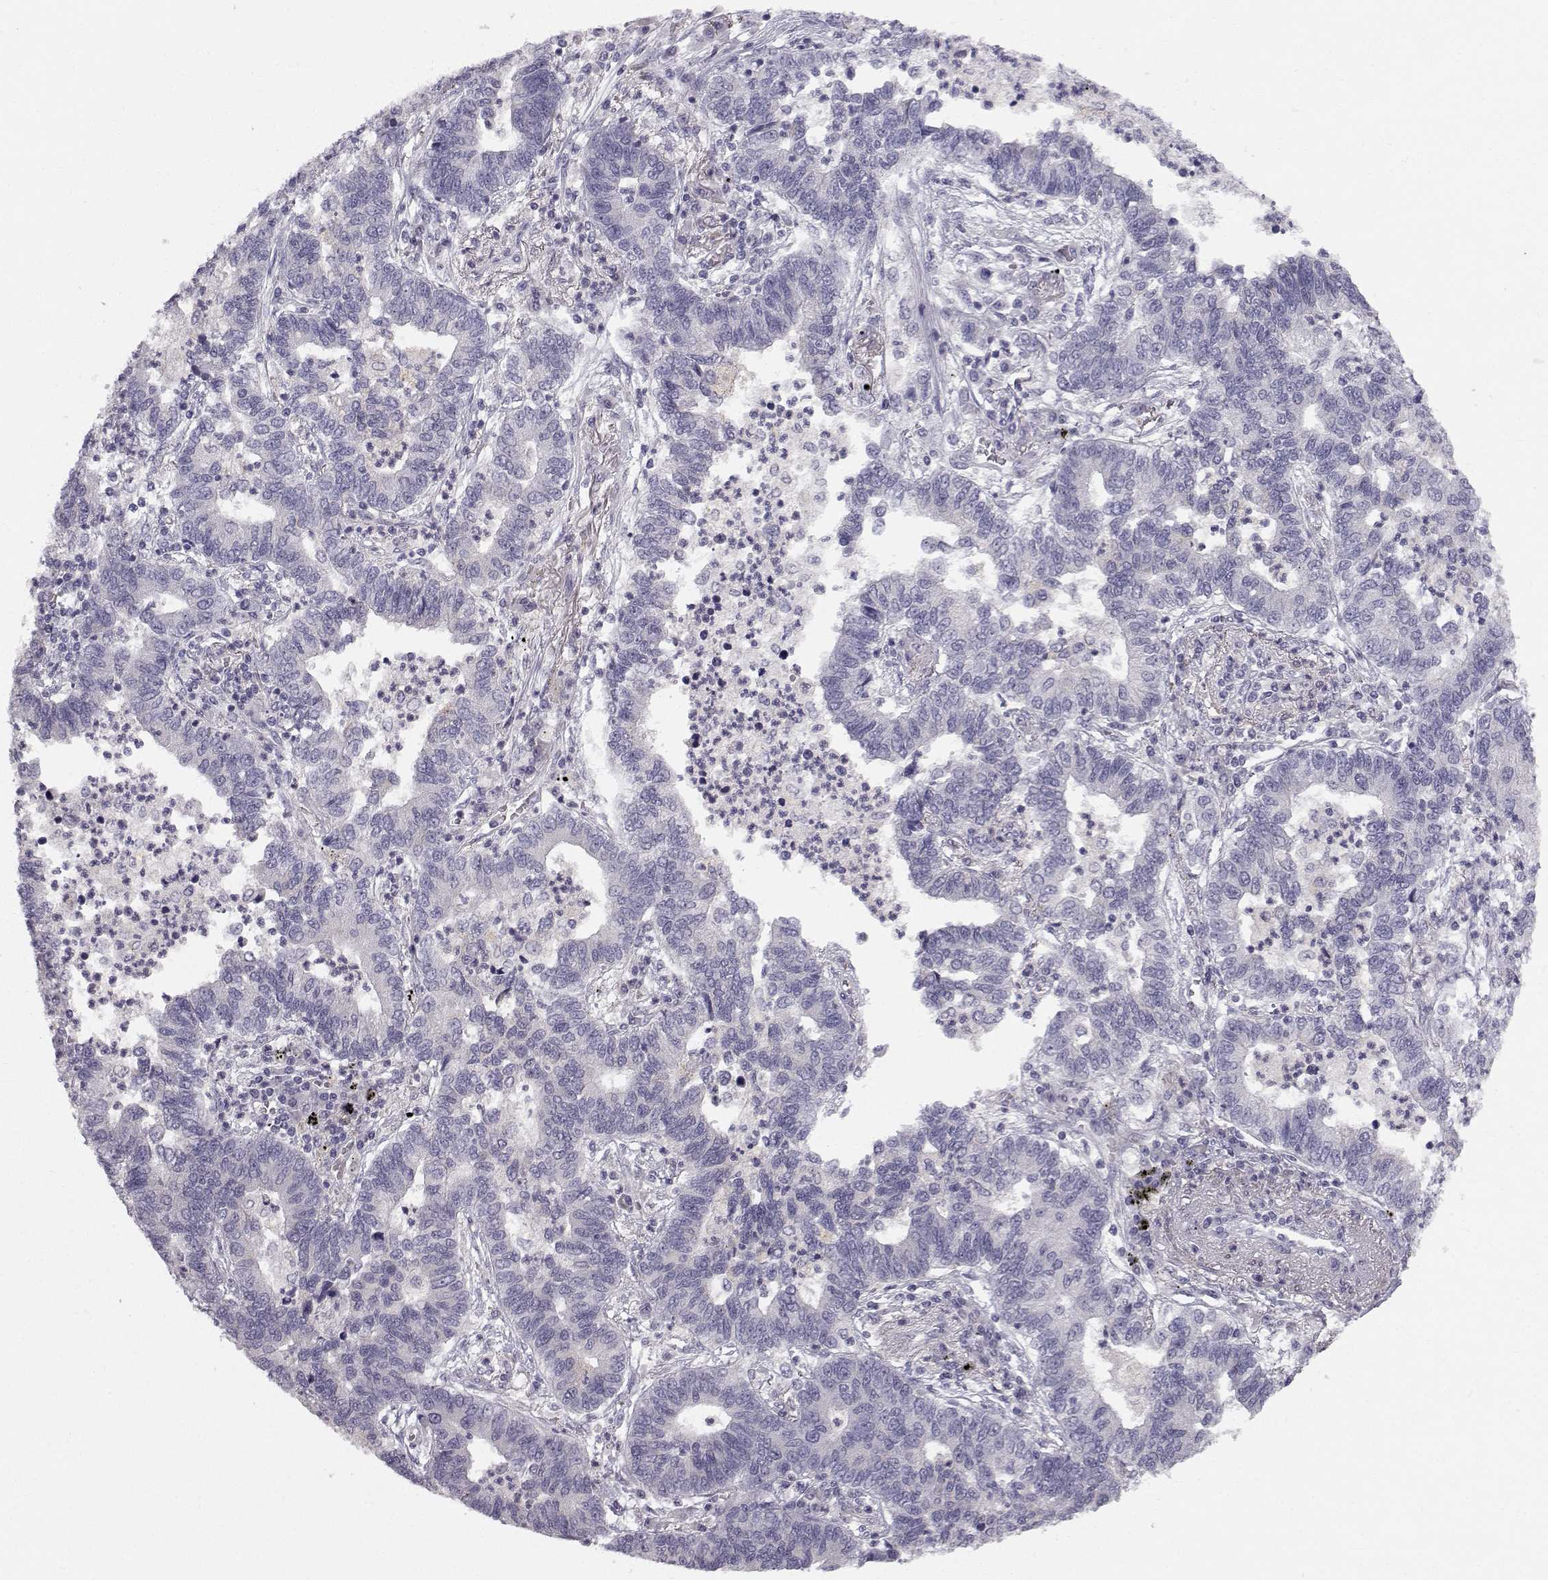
{"staining": {"intensity": "negative", "quantity": "none", "location": "none"}, "tissue": "lung cancer", "cell_type": "Tumor cells", "image_type": "cancer", "snomed": [{"axis": "morphology", "description": "Adenocarcinoma, NOS"}, {"axis": "topography", "description": "Lung"}], "caption": "The image exhibits no significant expression in tumor cells of lung cancer (adenocarcinoma).", "gene": "PGM5", "patient": {"sex": "female", "age": 57}}